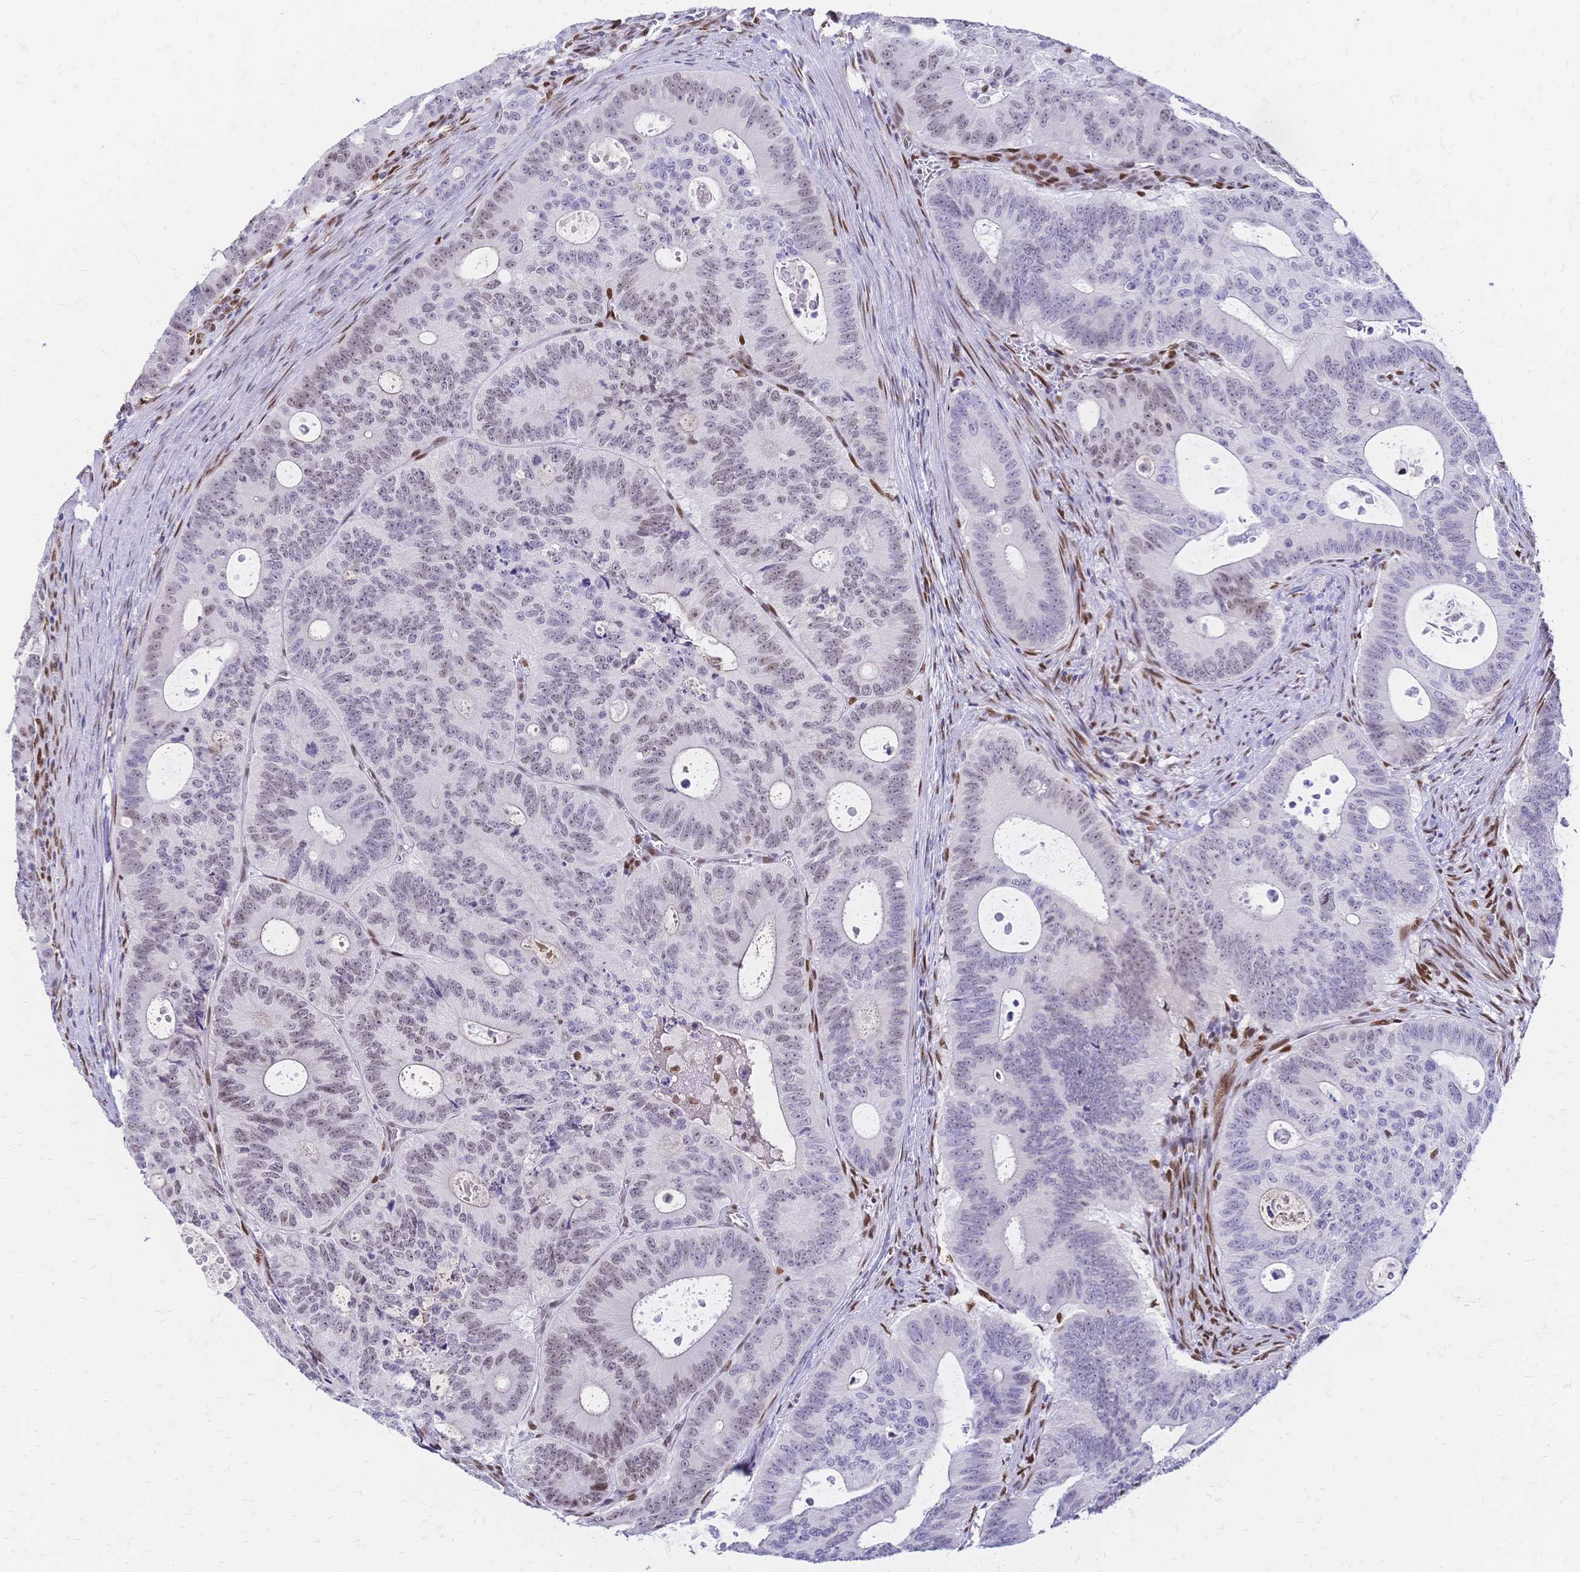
{"staining": {"intensity": "moderate", "quantity": "<25%", "location": "nuclear"}, "tissue": "colorectal cancer", "cell_type": "Tumor cells", "image_type": "cancer", "snomed": [{"axis": "morphology", "description": "Adenocarcinoma, NOS"}, {"axis": "topography", "description": "Colon"}], "caption": "An image of colorectal cancer (adenocarcinoma) stained for a protein displays moderate nuclear brown staining in tumor cells.", "gene": "NFIC", "patient": {"sex": "male", "age": 62}}